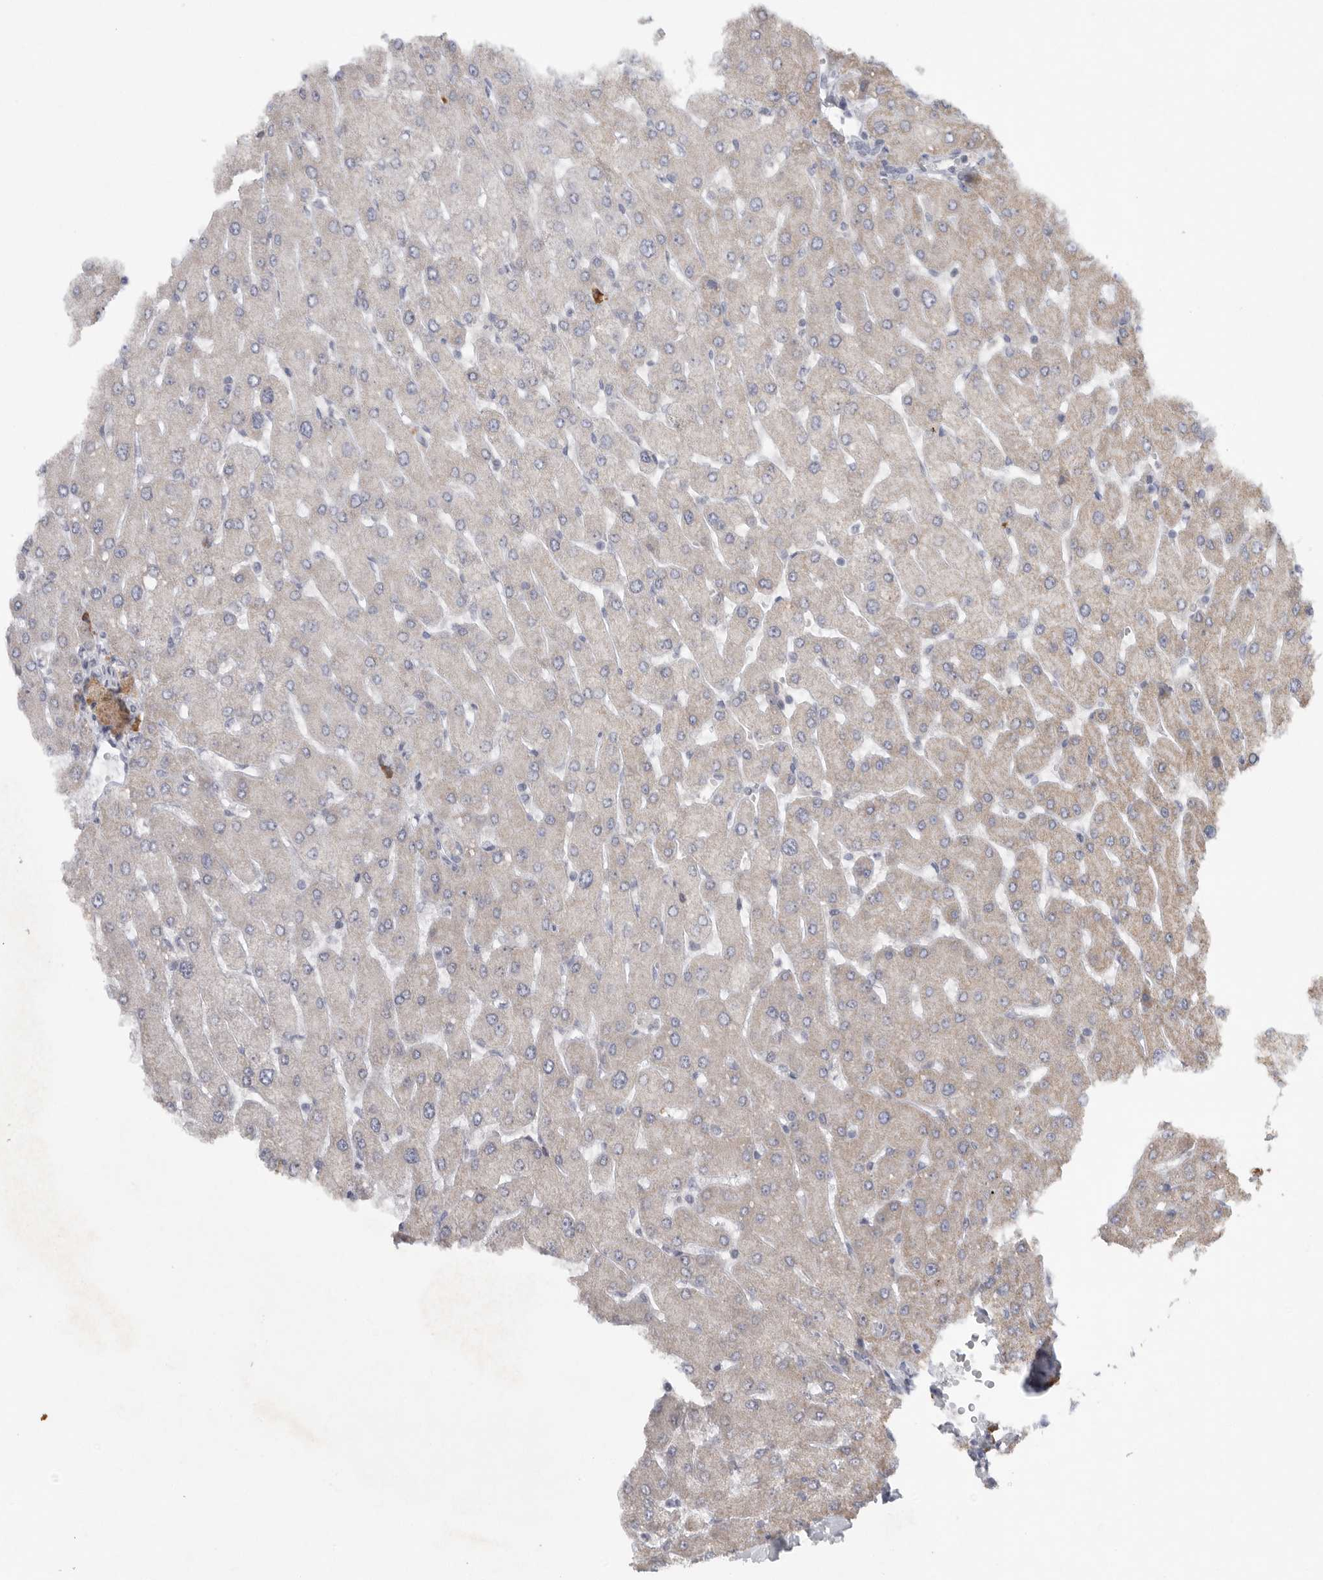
{"staining": {"intensity": "negative", "quantity": "none", "location": "none"}, "tissue": "liver", "cell_type": "Cholangiocytes", "image_type": "normal", "snomed": [{"axis": "morphology", "description": "Normal tissue, NOS"}, {"axis": "topography", "description": "Liver"}], "caption": "Protein analysis of normal liver demonstrates no significant expression in cholangiocytes.", "gene": "TMEM69", "patient": {"sex": "male", "age": 55}}